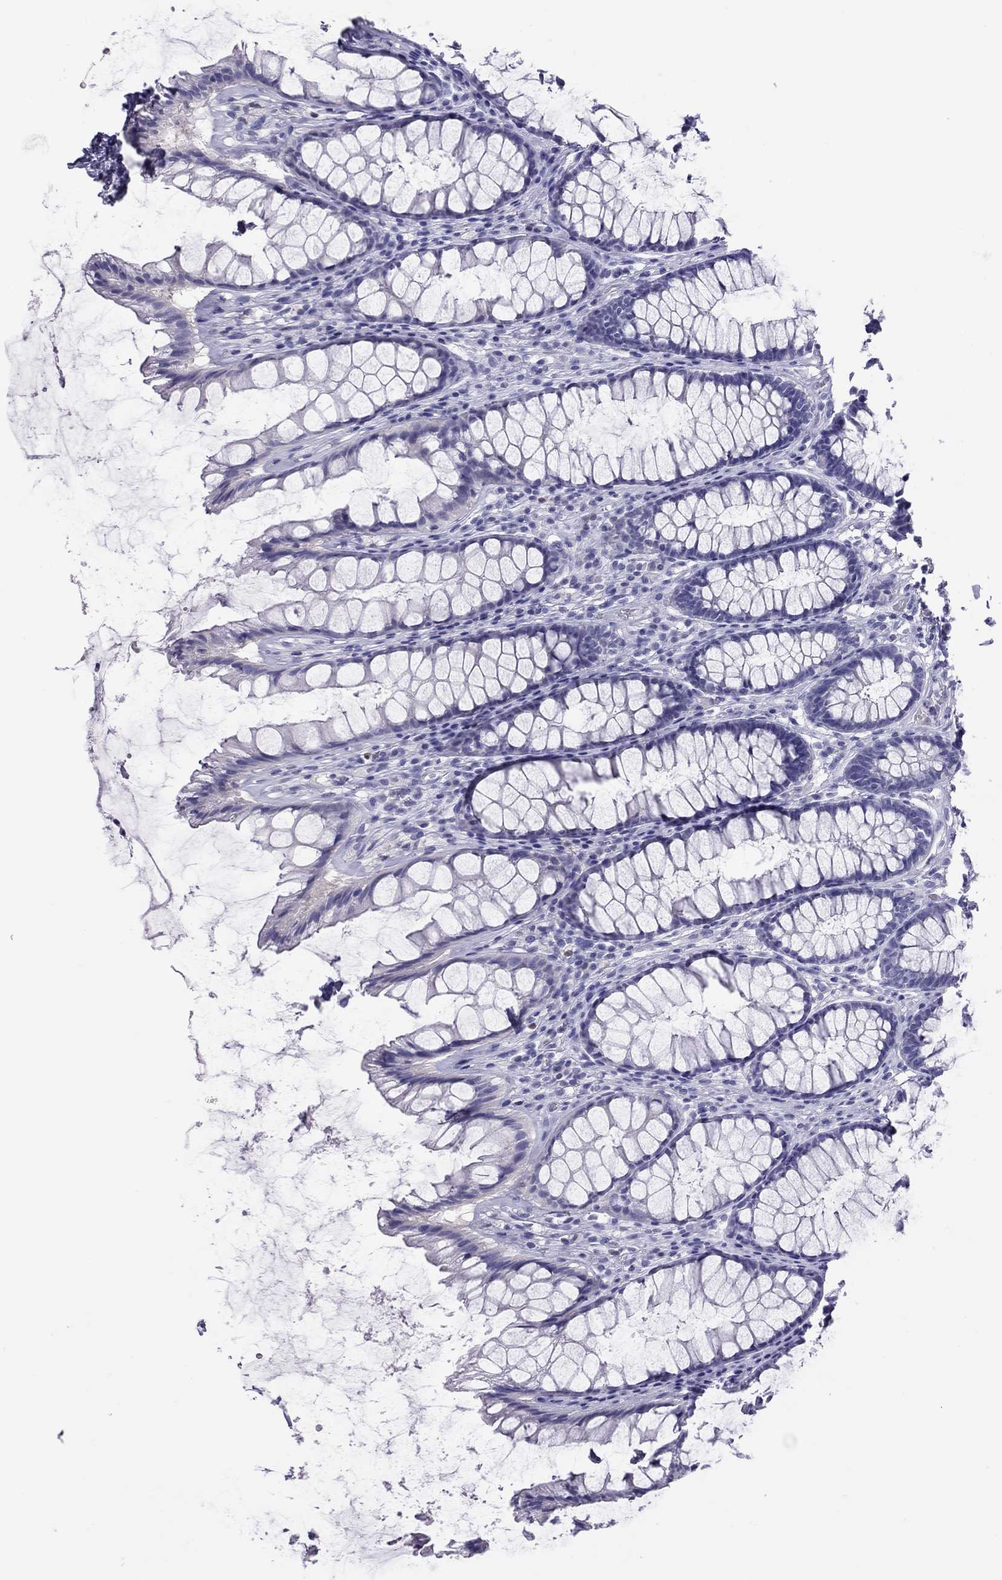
{"staining": {"intensity": "negative", "quantity": "none", "location": "none"}, "tissue": "rectum", "cell_type": "Glandular cells", "image_type": "normal", "snomed": [{"axis": "morphology", "description": "Normal tissue, NOS"}, {"axis": "topography", "description": "Rectum"}], "caption": "A high-resolution photomicrograph shows IHC staining of normal rectum, which exhibits no significant staining in glandular cells. (Brightfield microscopy of DAB immunohistochemistry (IHC) at high magnification).", "gene": "STAG3", "patient": {"sex": "male", "age": 72}}